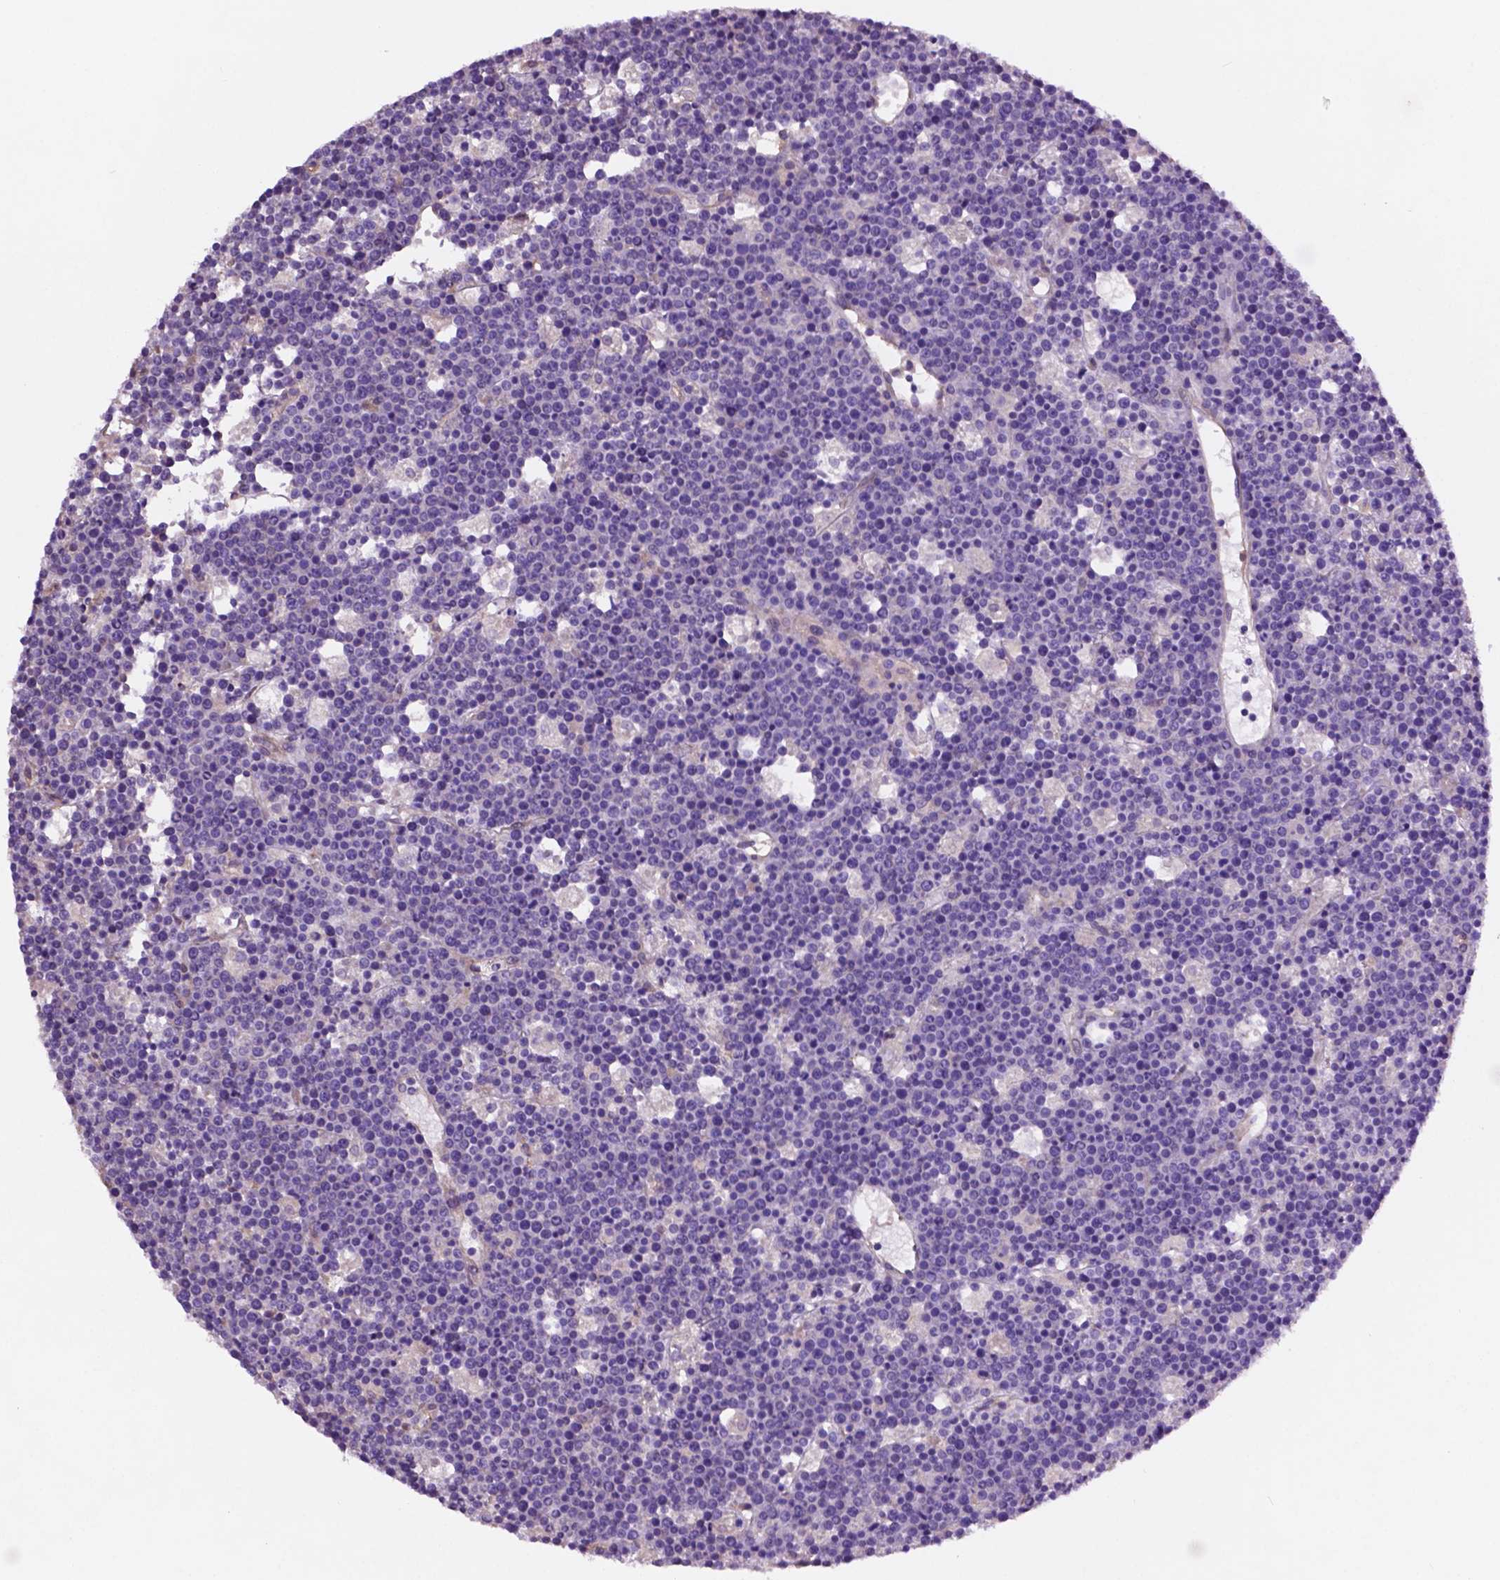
{"staining": {"intensity": "negative", "quantity": "none", "location": "none"}, "tissue": "lymphoma", "cell_type": "Tumor cells", "image_type": "cancer", "snomed": [{"axis": "morphology", "description": "Malignant lymphoma, non-Hodgkin's type, High grade"}, {"axis": "topography", "description": "Ovary"}], "caption": "Histopathology image shows no protein expression in tumor cells of malignant lymphoma, non-Hodgkin's type (high-grade) tissue. (DAB (3,3'-diaminobenzidine) immunohistochemistry (IHC) visualized using brightfield microscopy, high magnification).", "gene": "GDPD5", "patient": {"sex": "female", "age": 56}}